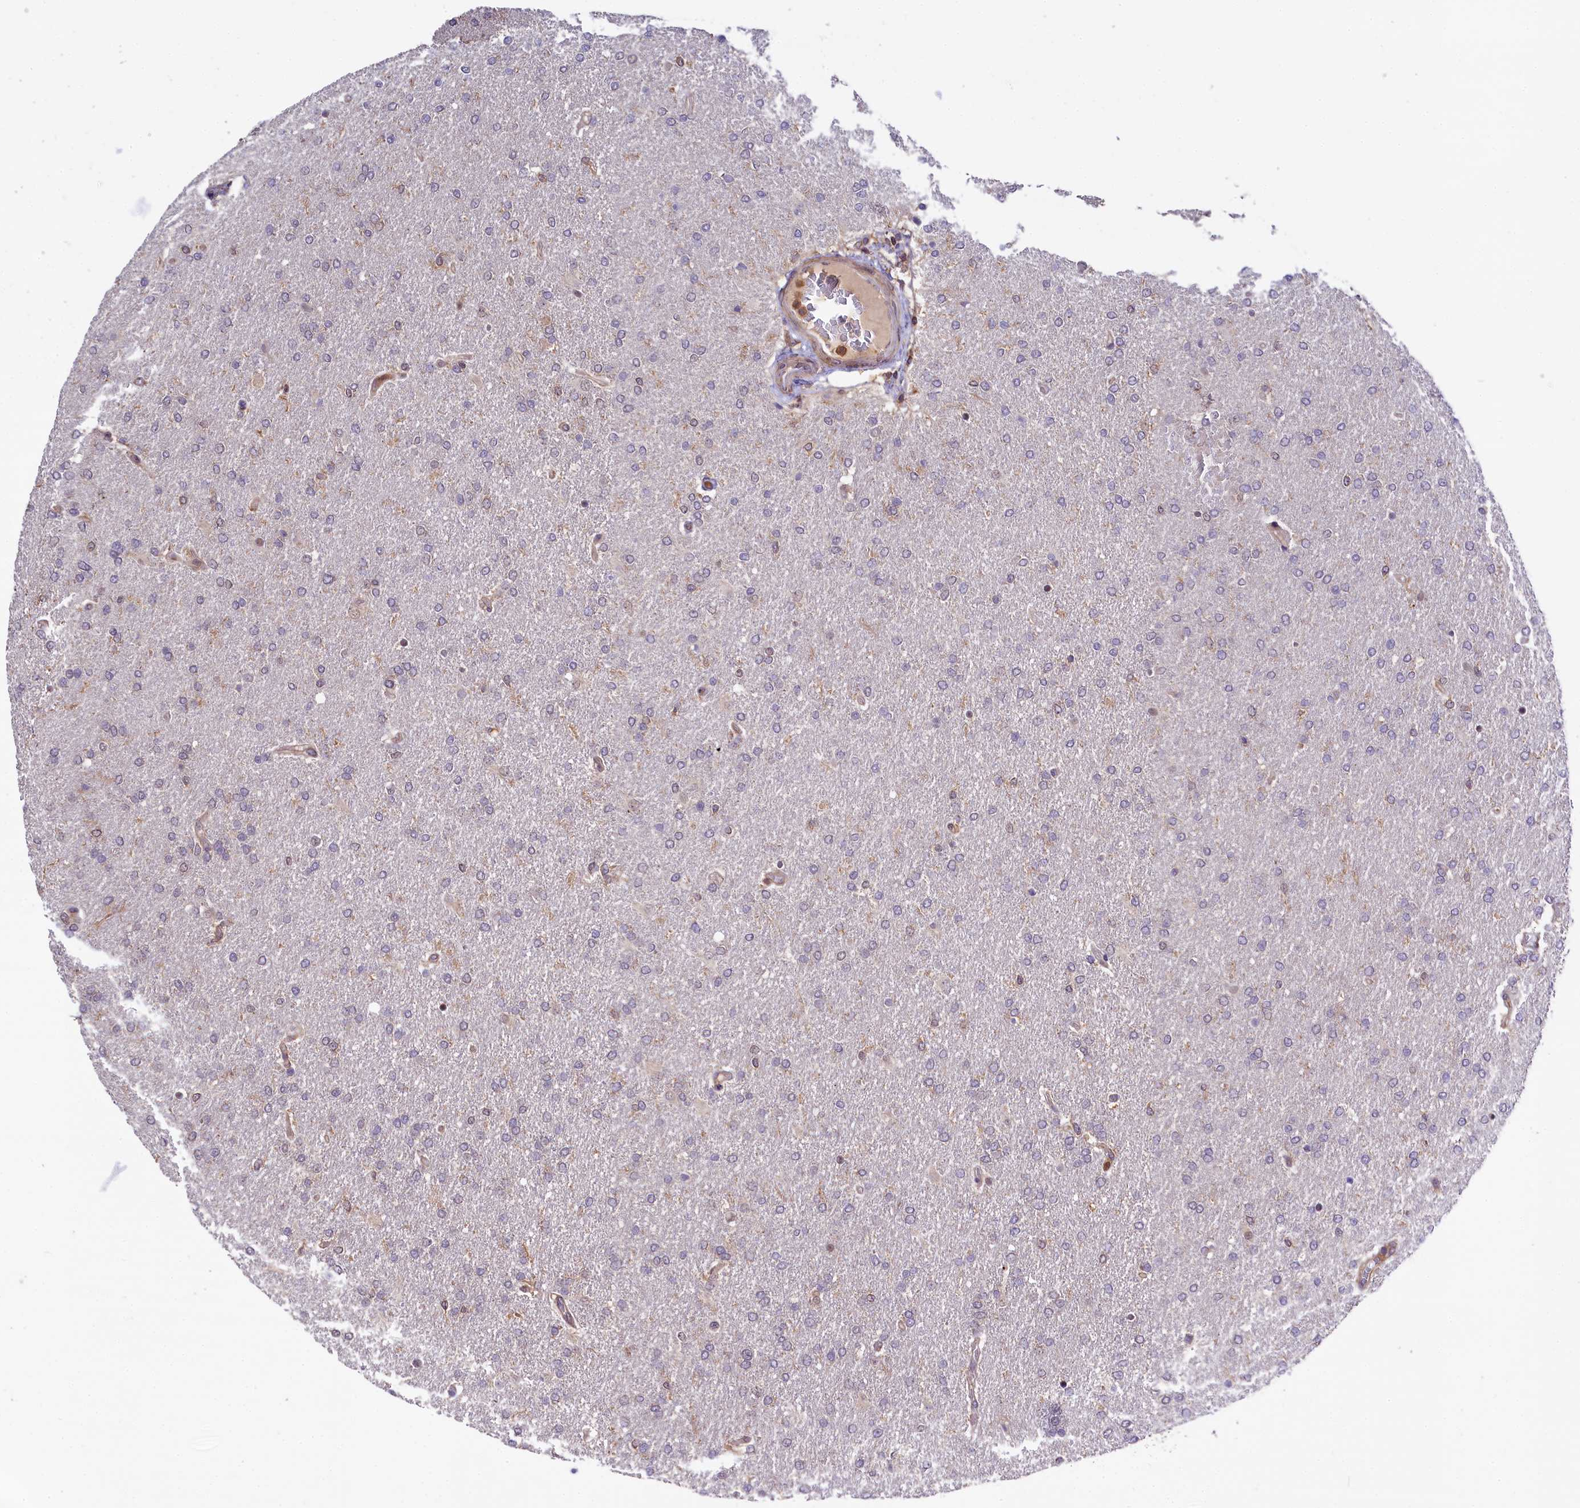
{"staining": {"intensity": "negative", "quantity": "none", "location": "none"}, "tissue": "glioma", "cell_type": "Tumor cells", "image_type": "cancer", "snomed": [{"axis": "morphology", "description": "Glioma, malignant, High grade"}, {"axis": "topography", "description": "Brain"}], "caption": "Immunohistochemical staining of glioma demonstrates no significant expression in tumor cells.", "gene": "SKIDA1", "patient": {"sex": "male", "age": 72}}